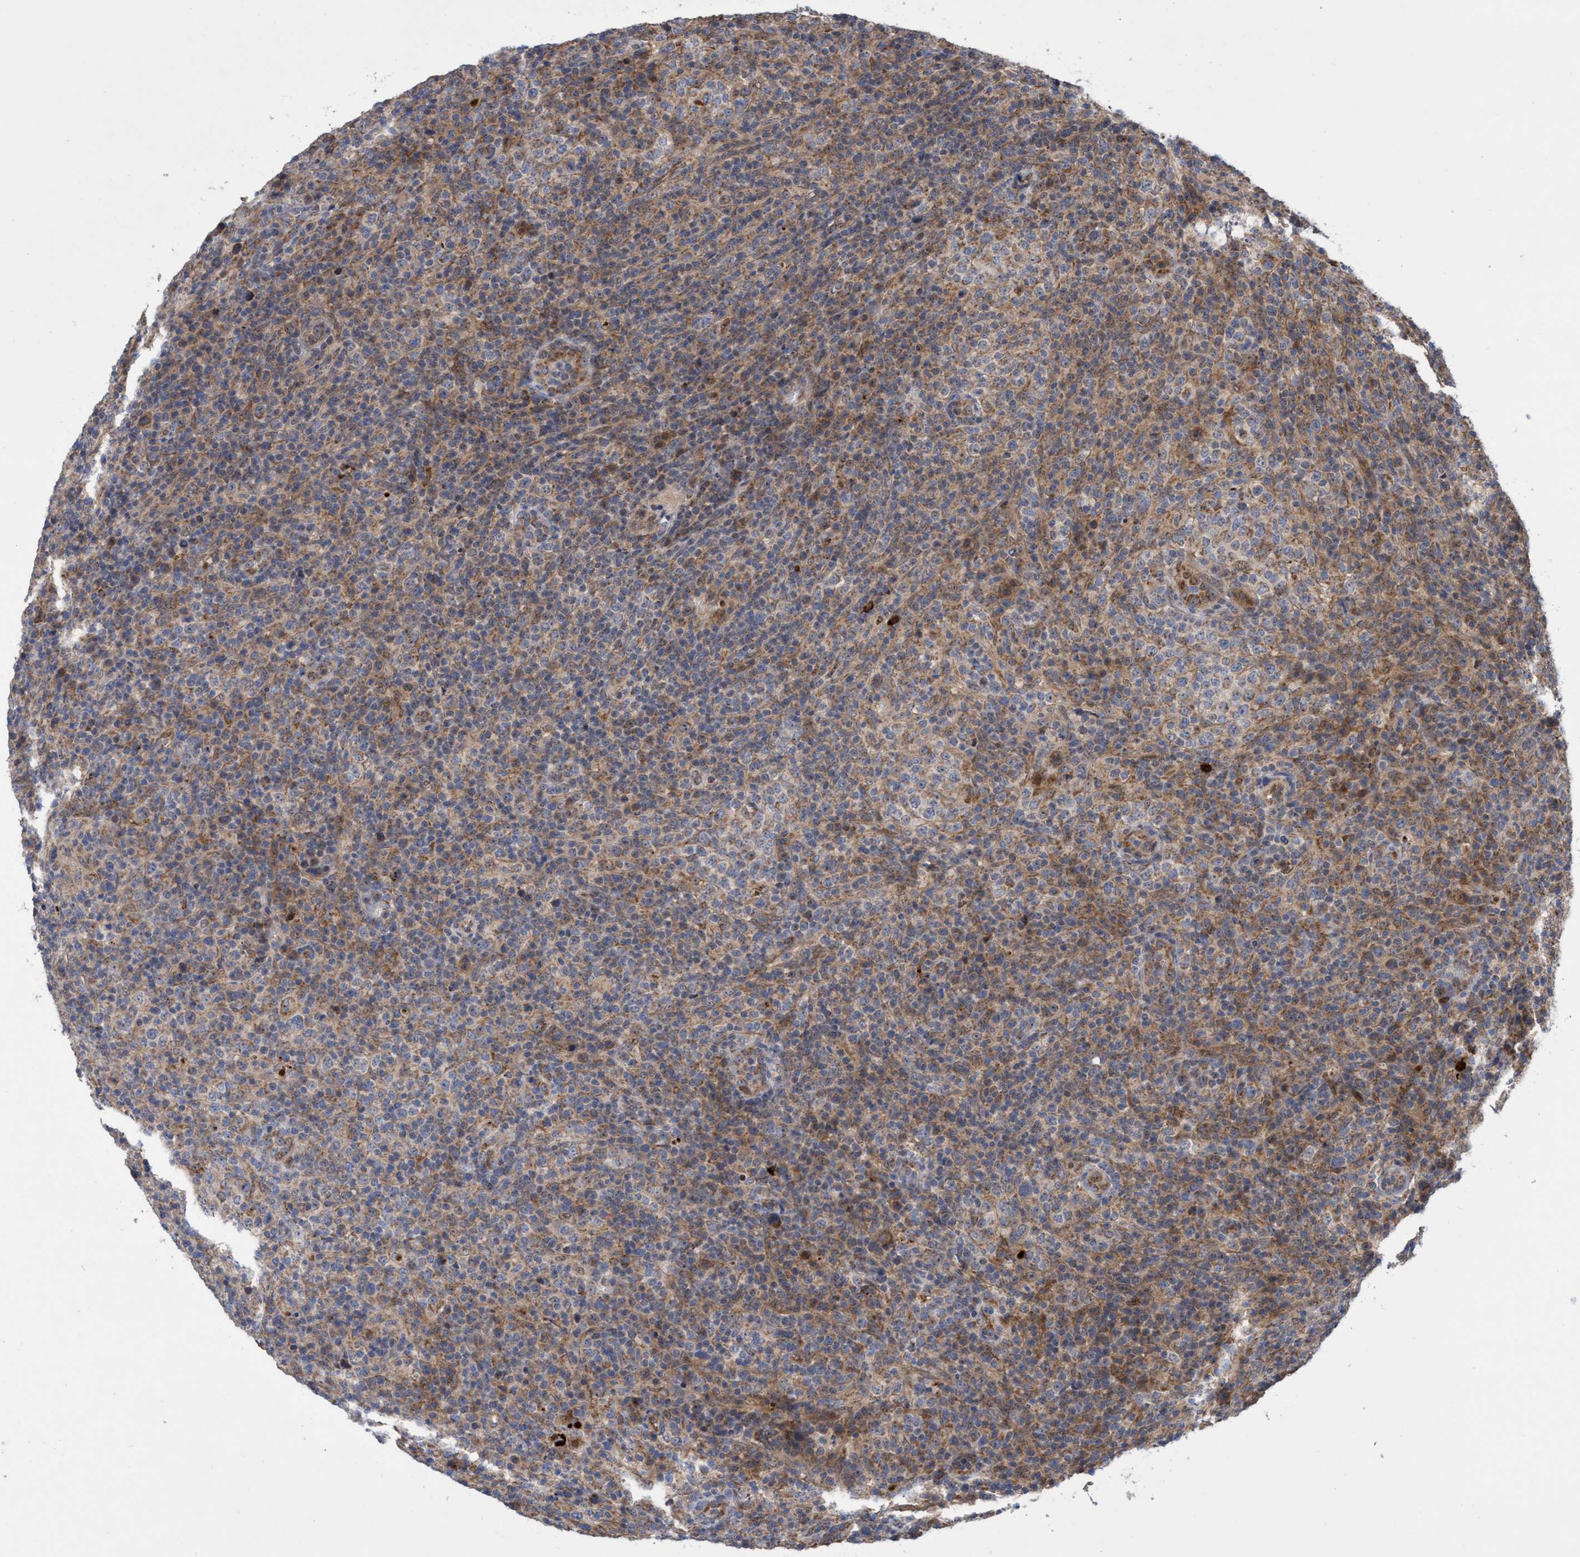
{"staining": {"intensity": "moderate", "quantity": ">75%", "location": "cytoplasmic/membranous,nuclear"}, "tissue": "lymphoma", "cell_type": "Tumor cells", "image_type": "cancer", "snomed": [{"axis": "morphology", "description": "Malignant lymphoma, non-Hodgkin's type, High grade"}, {"axis": "topography", "description": "Lymph node"}], "caption": "This image demonstrates high-grade malignant lymphoma, non-Hodgkin's type stained with immunohistochemistry (IHC) to label a protein in brown. The cytoplasmic/membranous and nuclear of tumor cells show moderate positivity for the protein. Nuclei are counter-stained blue.", "gene": "P2RY14", "patient": {"sex": "female", "age": 76}}